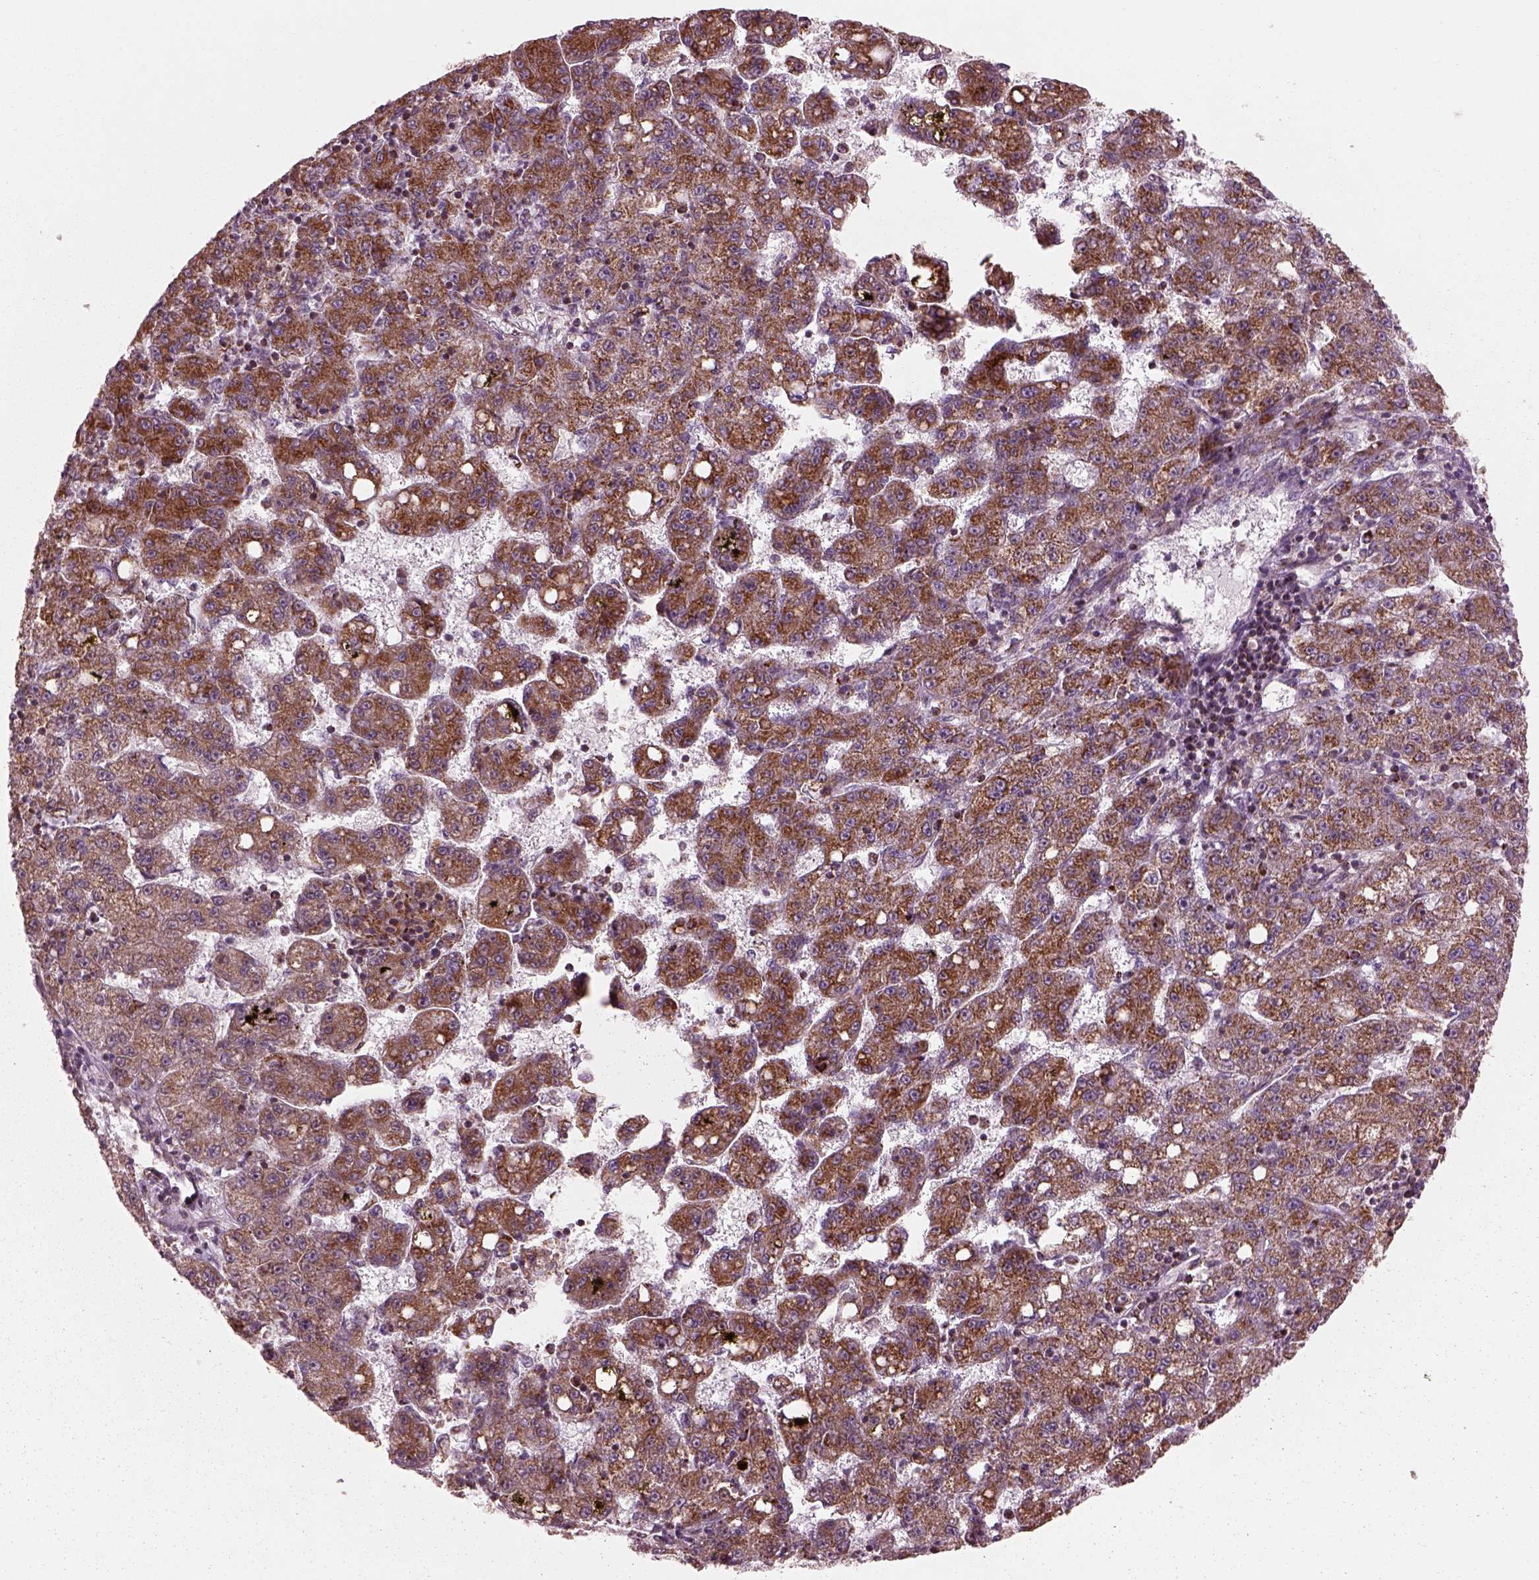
{"staining": {"intensity": "strong", "quantity": ">75%", "location": "cytoplasmic/membranous"}, "tissue": "liver cancer", "cell_type": "Tumor cells", "image_type": "cancer", "snomed": [{"axis": "morphology", "description": "Carcinoma, Hepatocellular, NOS"}, {"axis": "topography", "description": "Liver"}], "caption": "Immunohistochemical staining of human liver cancer demonstrates strong cytoplasmic/membranous protein positivity in approximately >75% of tumor cells. (IHC, brightfield microscopy, high magnification).", "gene": "ATP5MF", "patient": {"sex": "female", "age": 65}}